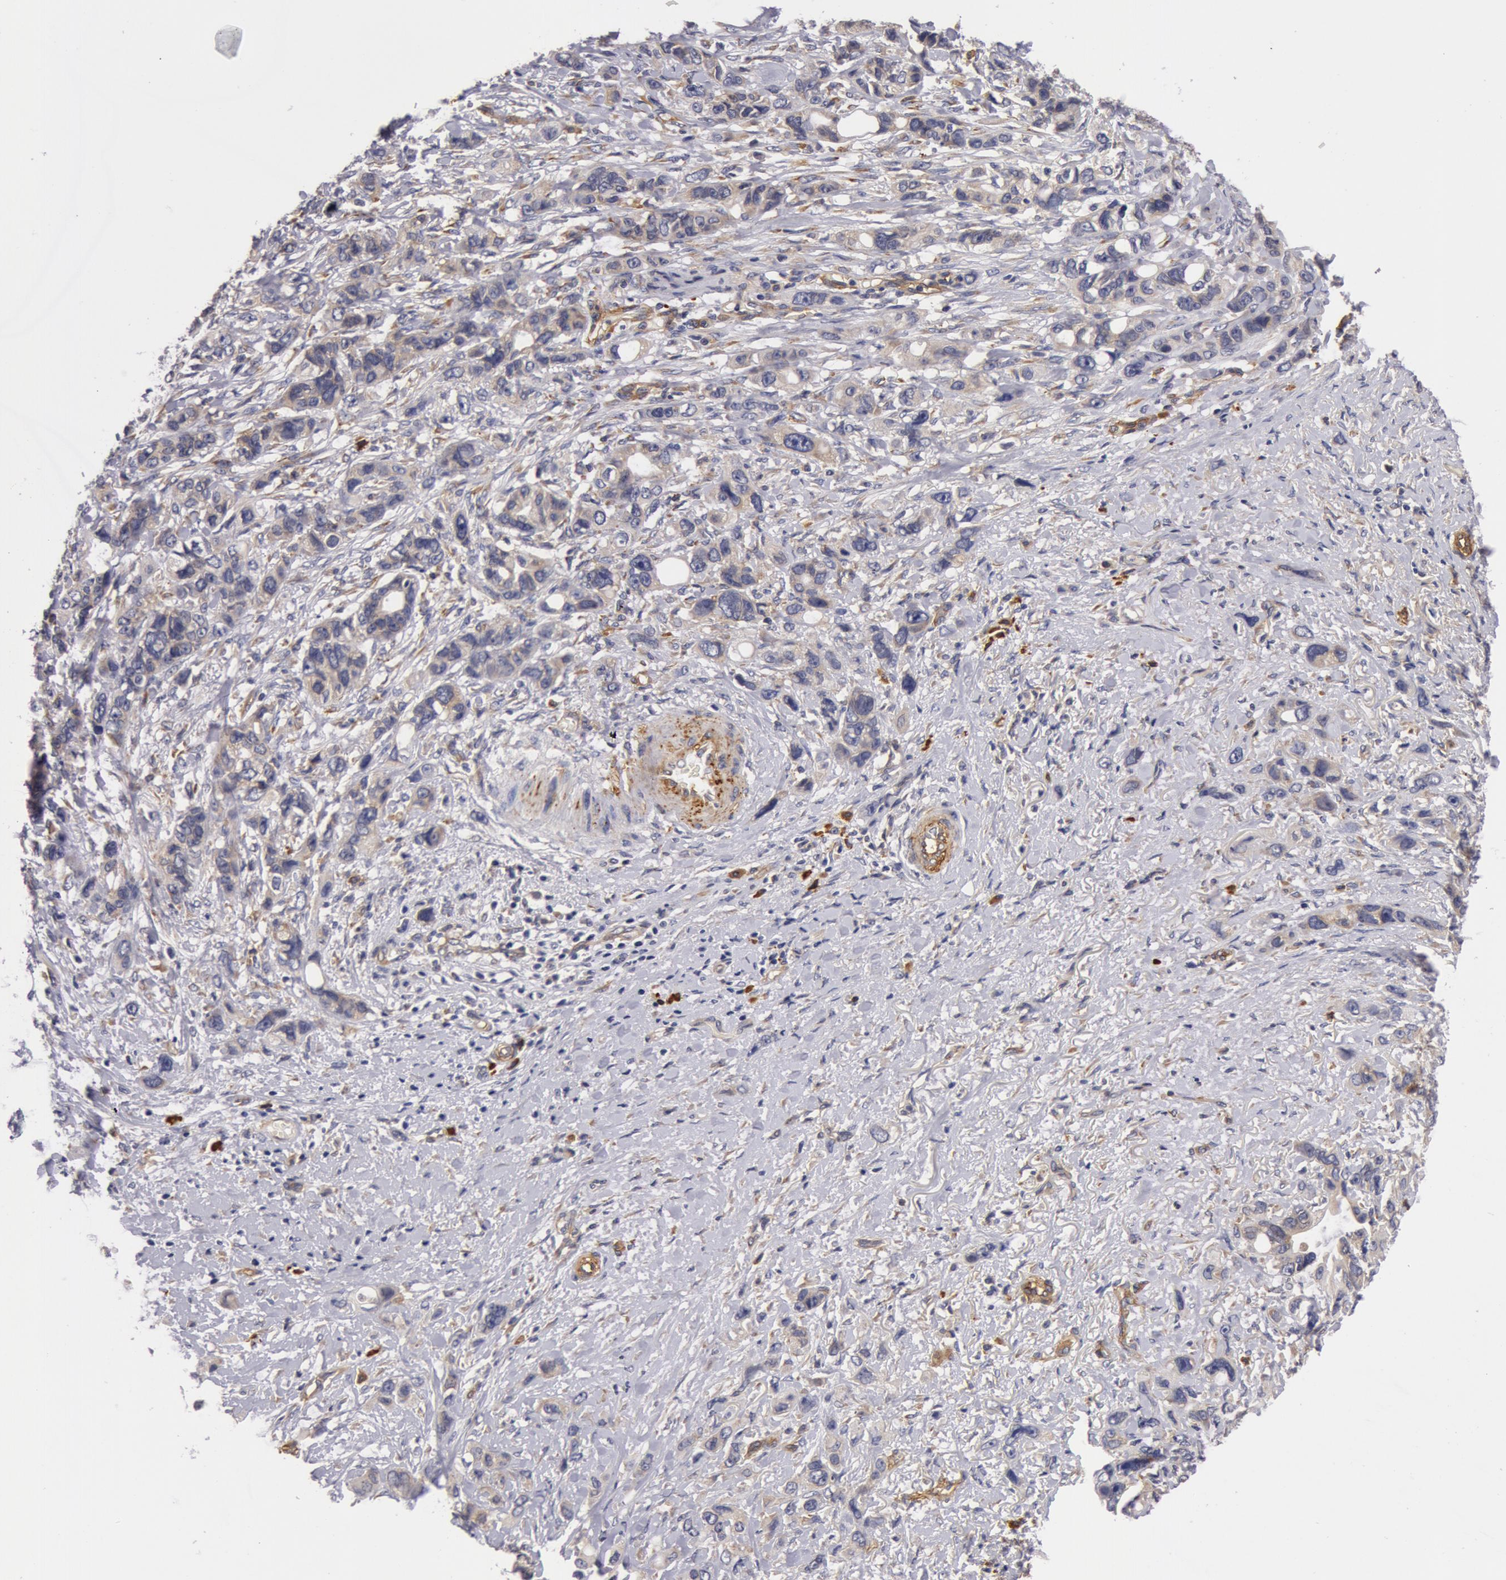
{"staining": {"intensity": "weak", "quantity": "<25%", "location": "cytoplasmic/membranous"}, "tissue": "stomach cancer", "cell_type": "Tumor cells", "image_type": "cancer", "snomed": [{"axis": "morphology", "description": "Adenocarcinoma, NOS"}, {"axis": "topography", "description": "Stomach, upper"}], "caption": "Immunohistochemical staining of human stomach cancer shows no significant expression in tumor cells. The staining was performed using DAB to visualize the protein expression in brown, while the nuclei were stained in blue with hematoxylin (Magnification: 20x).", "gene": "IL23A", "patient": {"sex": "male", "age": 47}}